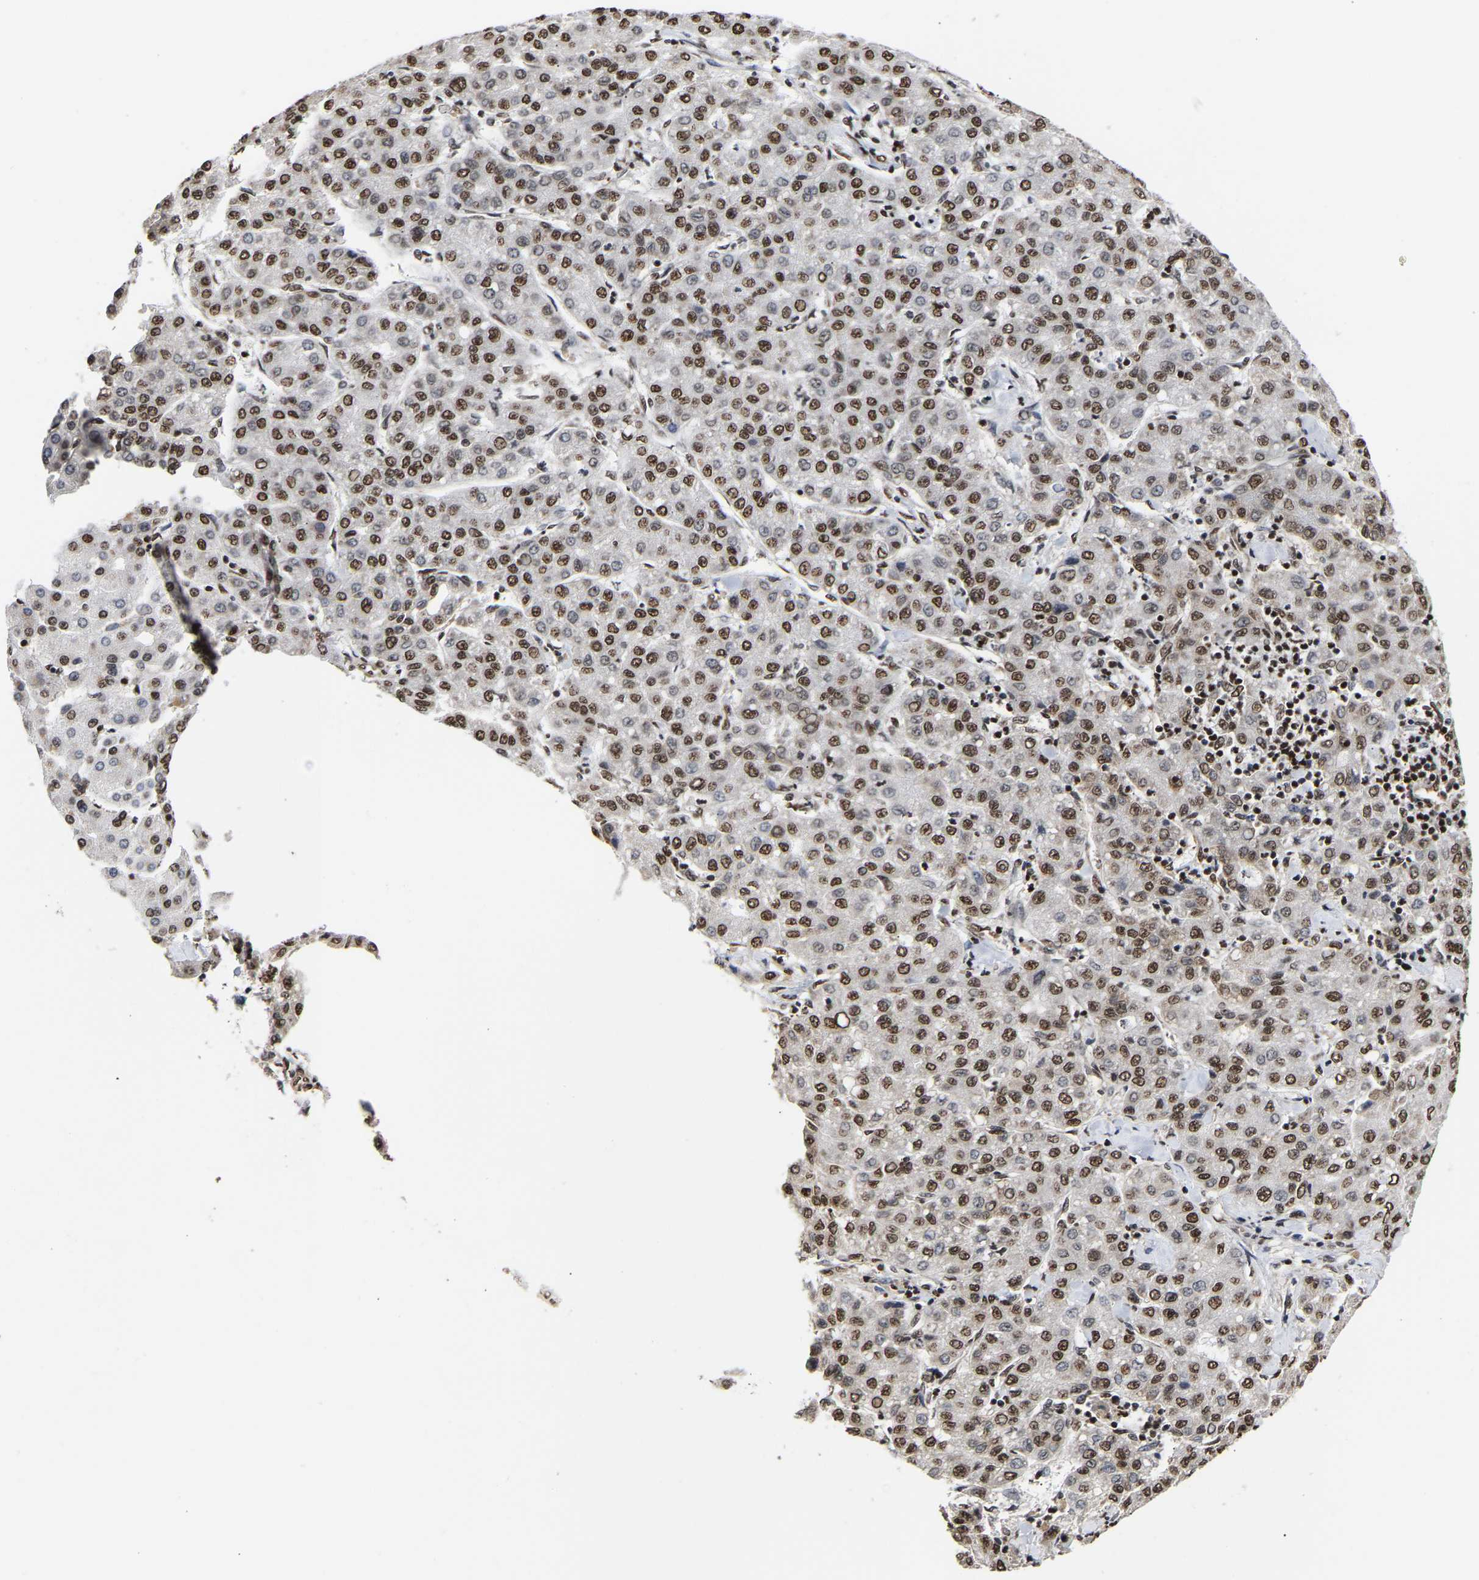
{"staining": {"intensity": "strong", "quantity": ">75%", "location": "nuclear"}, "tissue": "liver cancer", "cell_type": "Tumor cells", "image_type": "cancer", "snomed": [{"axis": "morphology", "description": "Carcinoma, Hepatocellular, NOS"}, {"axis": "topography", "description": "Liver"}], "caption": "Hepatocellular carcinoma (liver) stained for a protein (brown) exhibits strong nuclear positive staining in approximately >75% of tumor cells.", "gene": "PSIP1", "patient": {"sex": "male", "age": 65}}